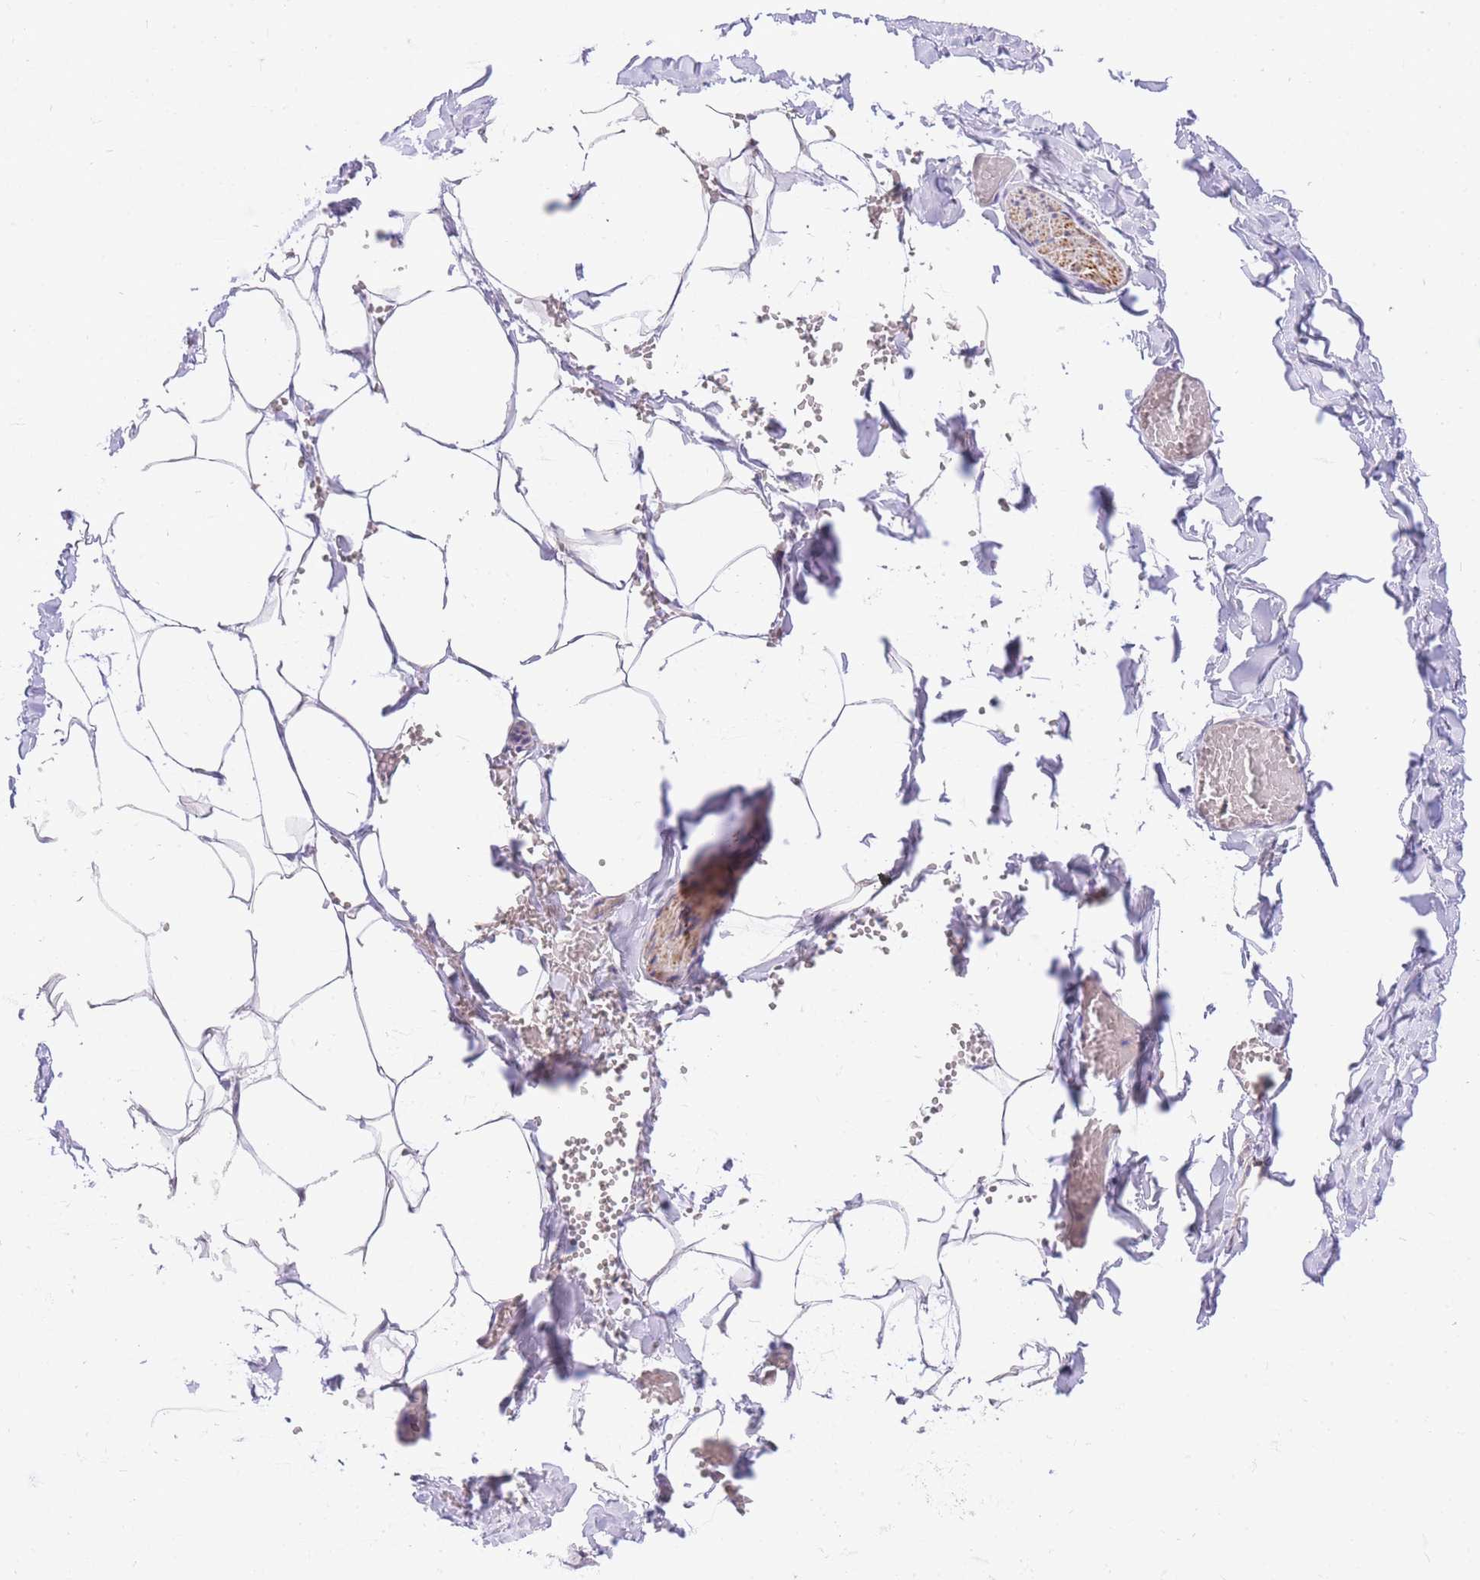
{"staining": {"intensity": "negative", "quantity": "none", "location": "none"}, "tissue": "adipose tissue", "cell_type": "Adipocytes", "image_type": "normal", "snomed": [{"axis": "morphology", "description": "Normal tissue, NOS"}, {"axis": "topography", "description": "Gallbladder"}, {"axis": "topography", "description": "Peripheral nerve tissue"}], "caption": "Immunohistochemistry of benign adipose tissue demonstrates no expression in adipocytes. Brightfield microscopy of IHC stained with DAB (3,3'-diaminobenzidine) (brown) and hematoxylin (blue), captured at high magnification.", "gene": "S100PBP", "patient": {"sex": "male", "age": 38}}